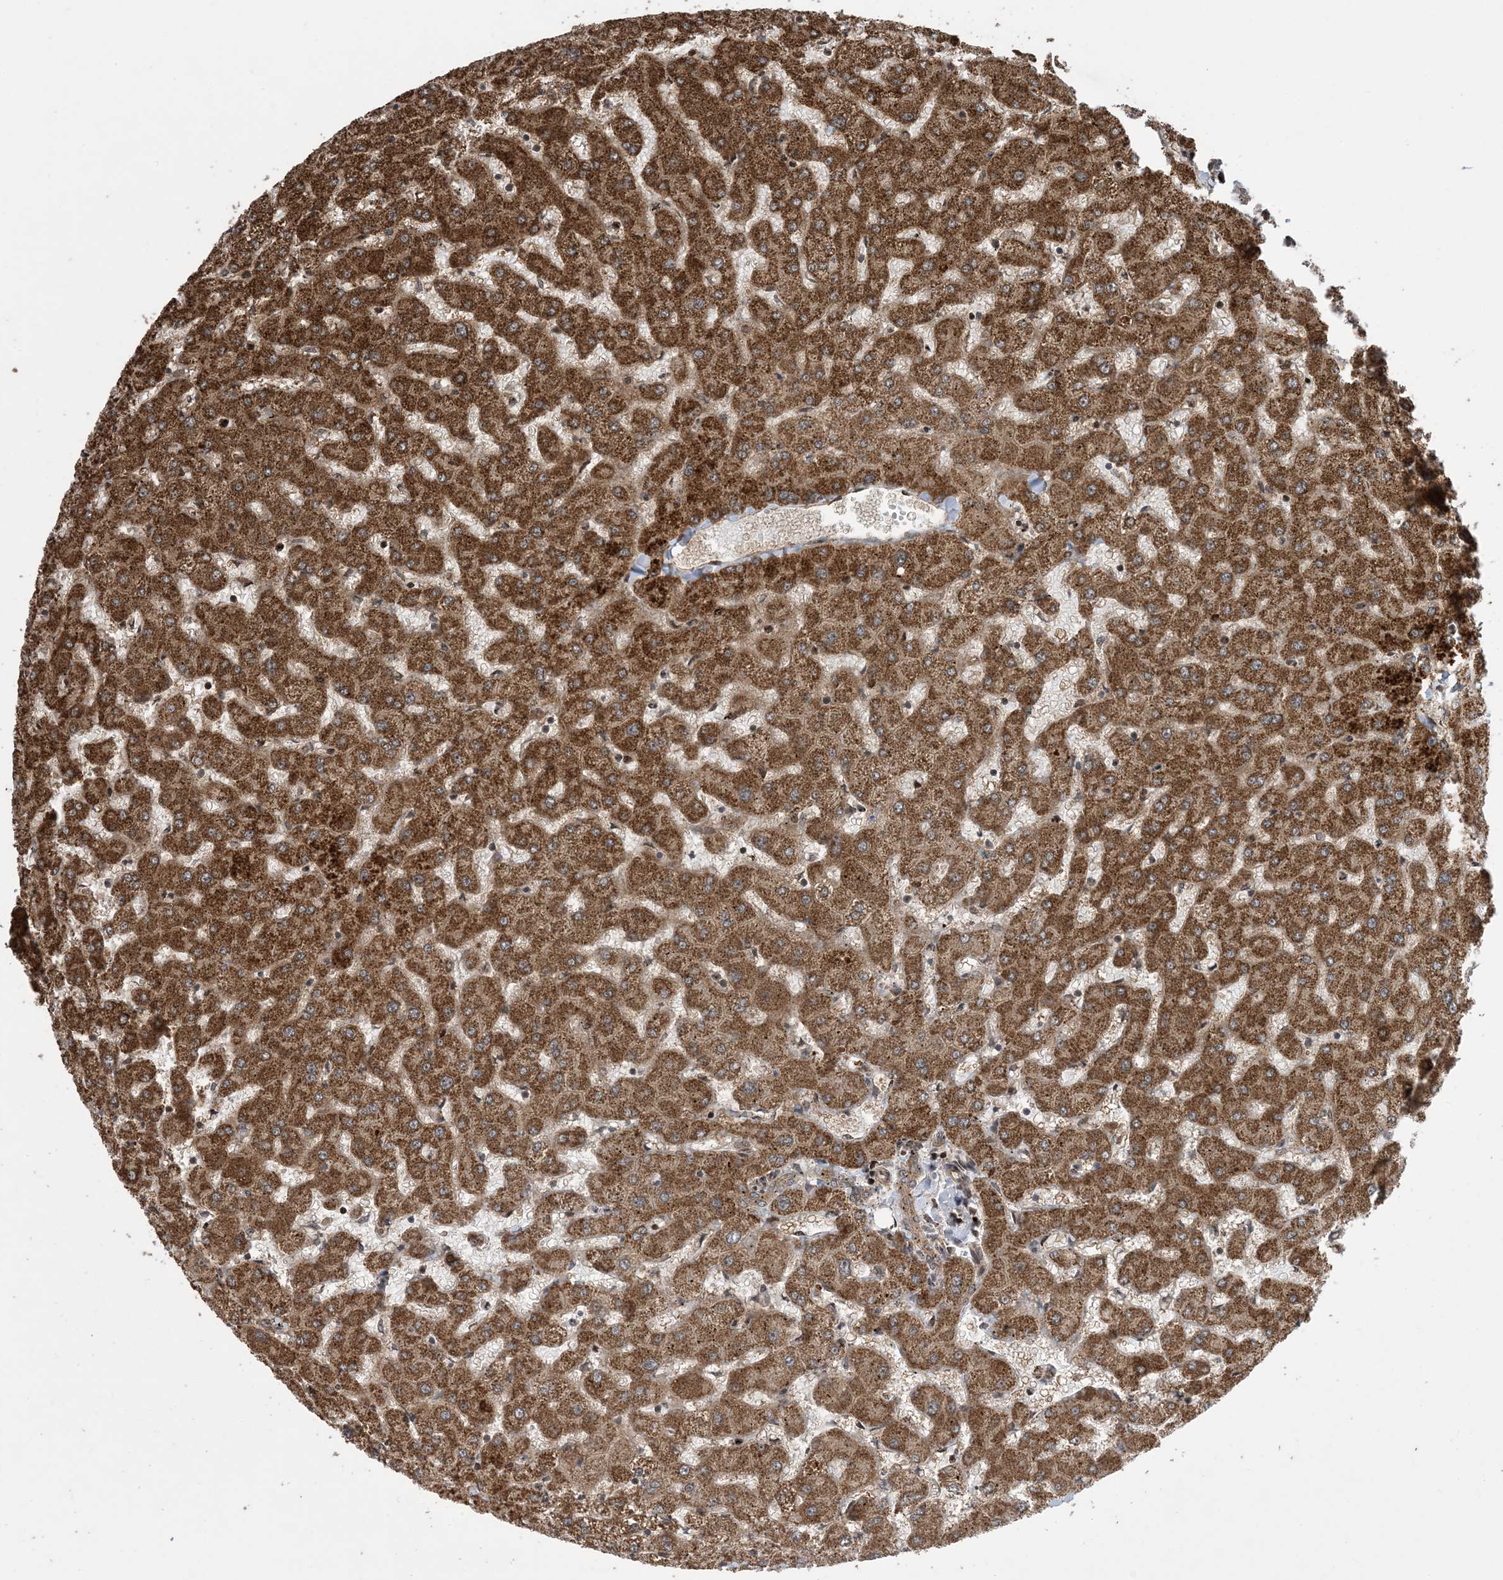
{"staining": {"intensity": "weak", "quantity": ">75%", "location": "cytoplasmic/membranous"}, "tissue": "liver", "cell_type": "Cholangiocytes", "image_type": "normal", "snomed": [{"axis": "morphology", "description": "Normal tissue, NOS"}, {"axis": "topography", "description": "Liver"}], "caption": "A high-resolution photomicrograph shows immunohistochemistry (IHC) staining of unremarkable liver, which demonstrates weak cytoplasmic/membranous expression in approximately >75% of cholangiocytes.", "gene": "ZNF511", "patient": {"sex": "female", "age": 63}}